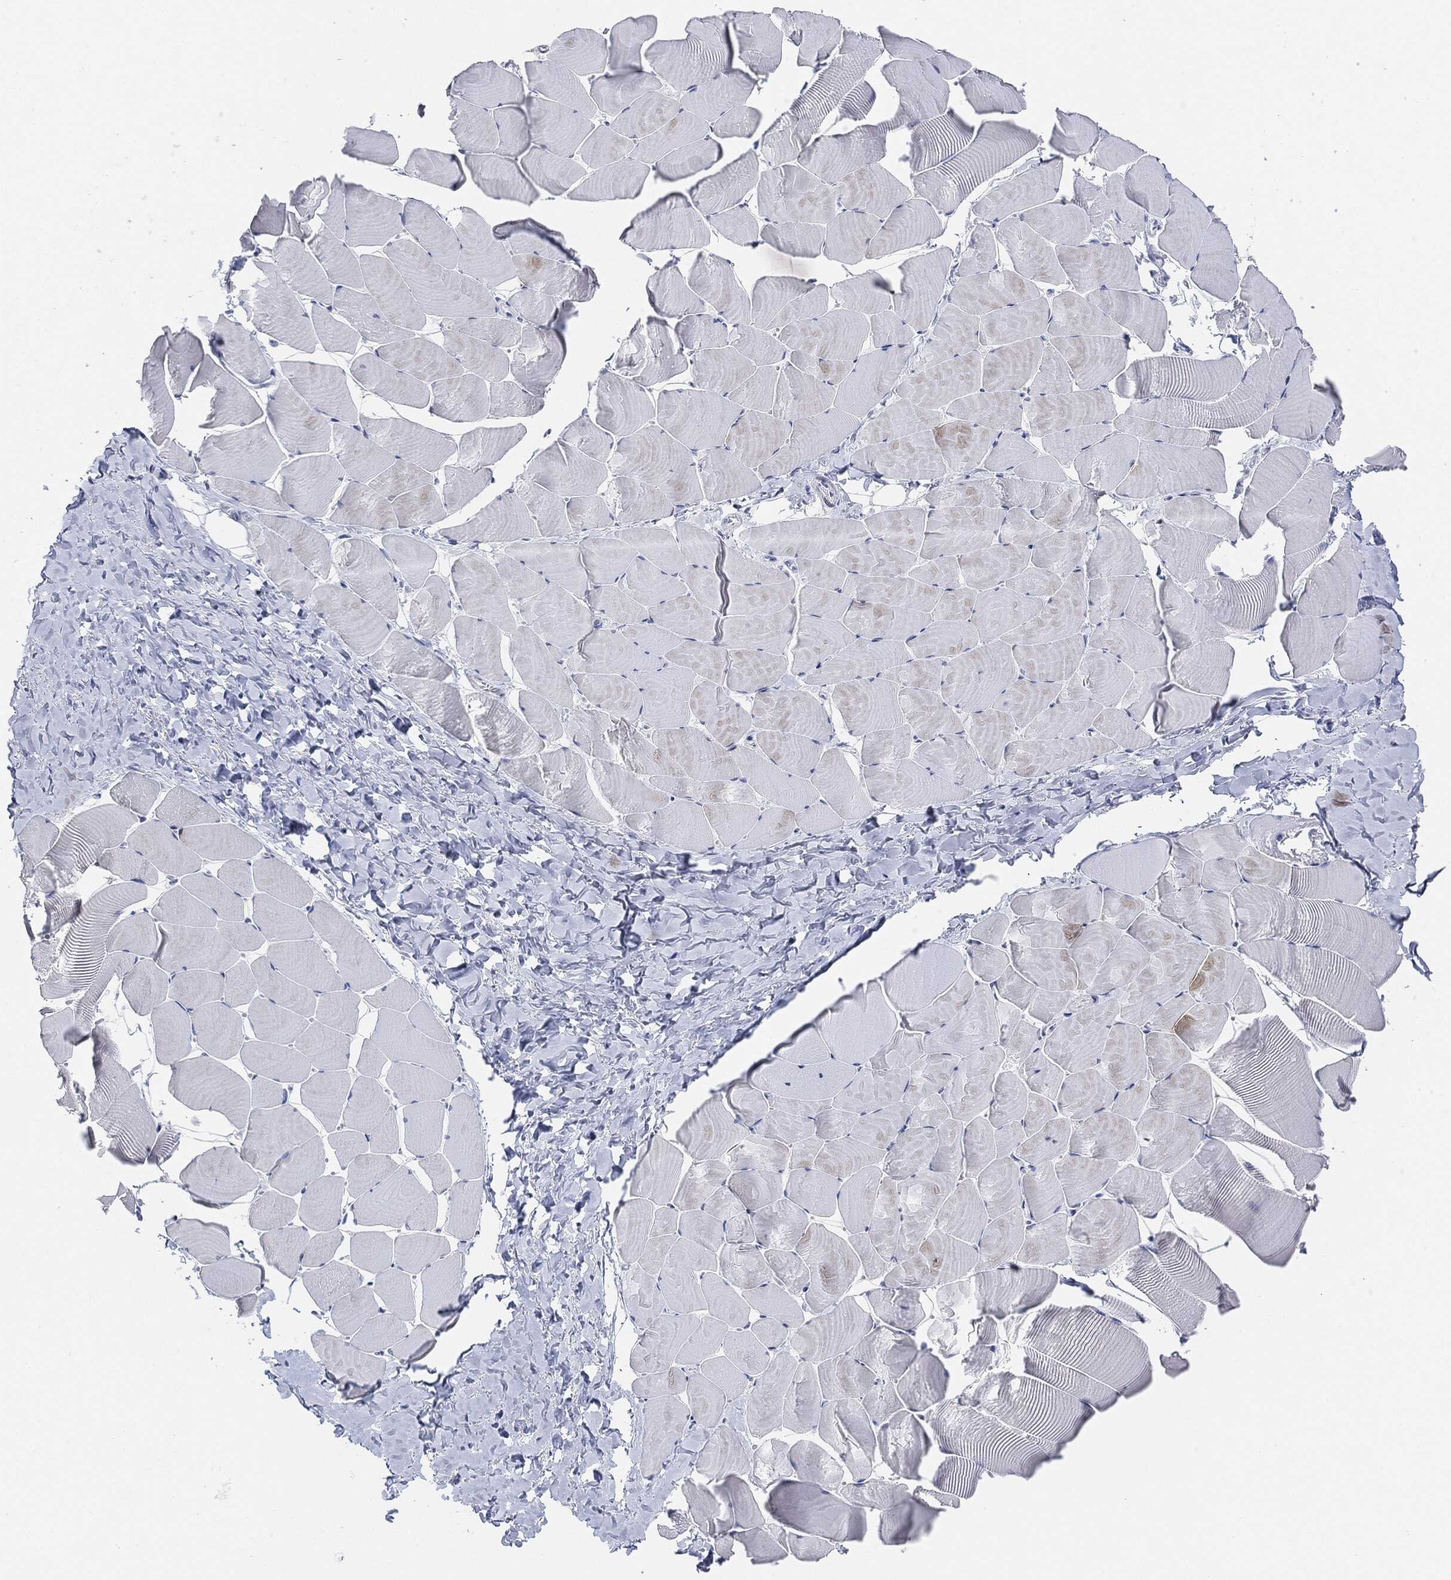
{"staining": {"intensity": "negative", "quantity": "none", "location": "none"}, "tissue": "skeletal muscle", "cell_type": "Myocytes", "image_type": "normal", "snomed": [{"axis": "morphology", "description": "Normal tissue, NOS"}, {"axis": "topography", "description": "Skeletal muscle"}], "caption": "Micrograph shows no protein expression in myocytes of benign skeletal muscle.", "gene": "AFP", "patient": {"sex": "male", "age": 25}}